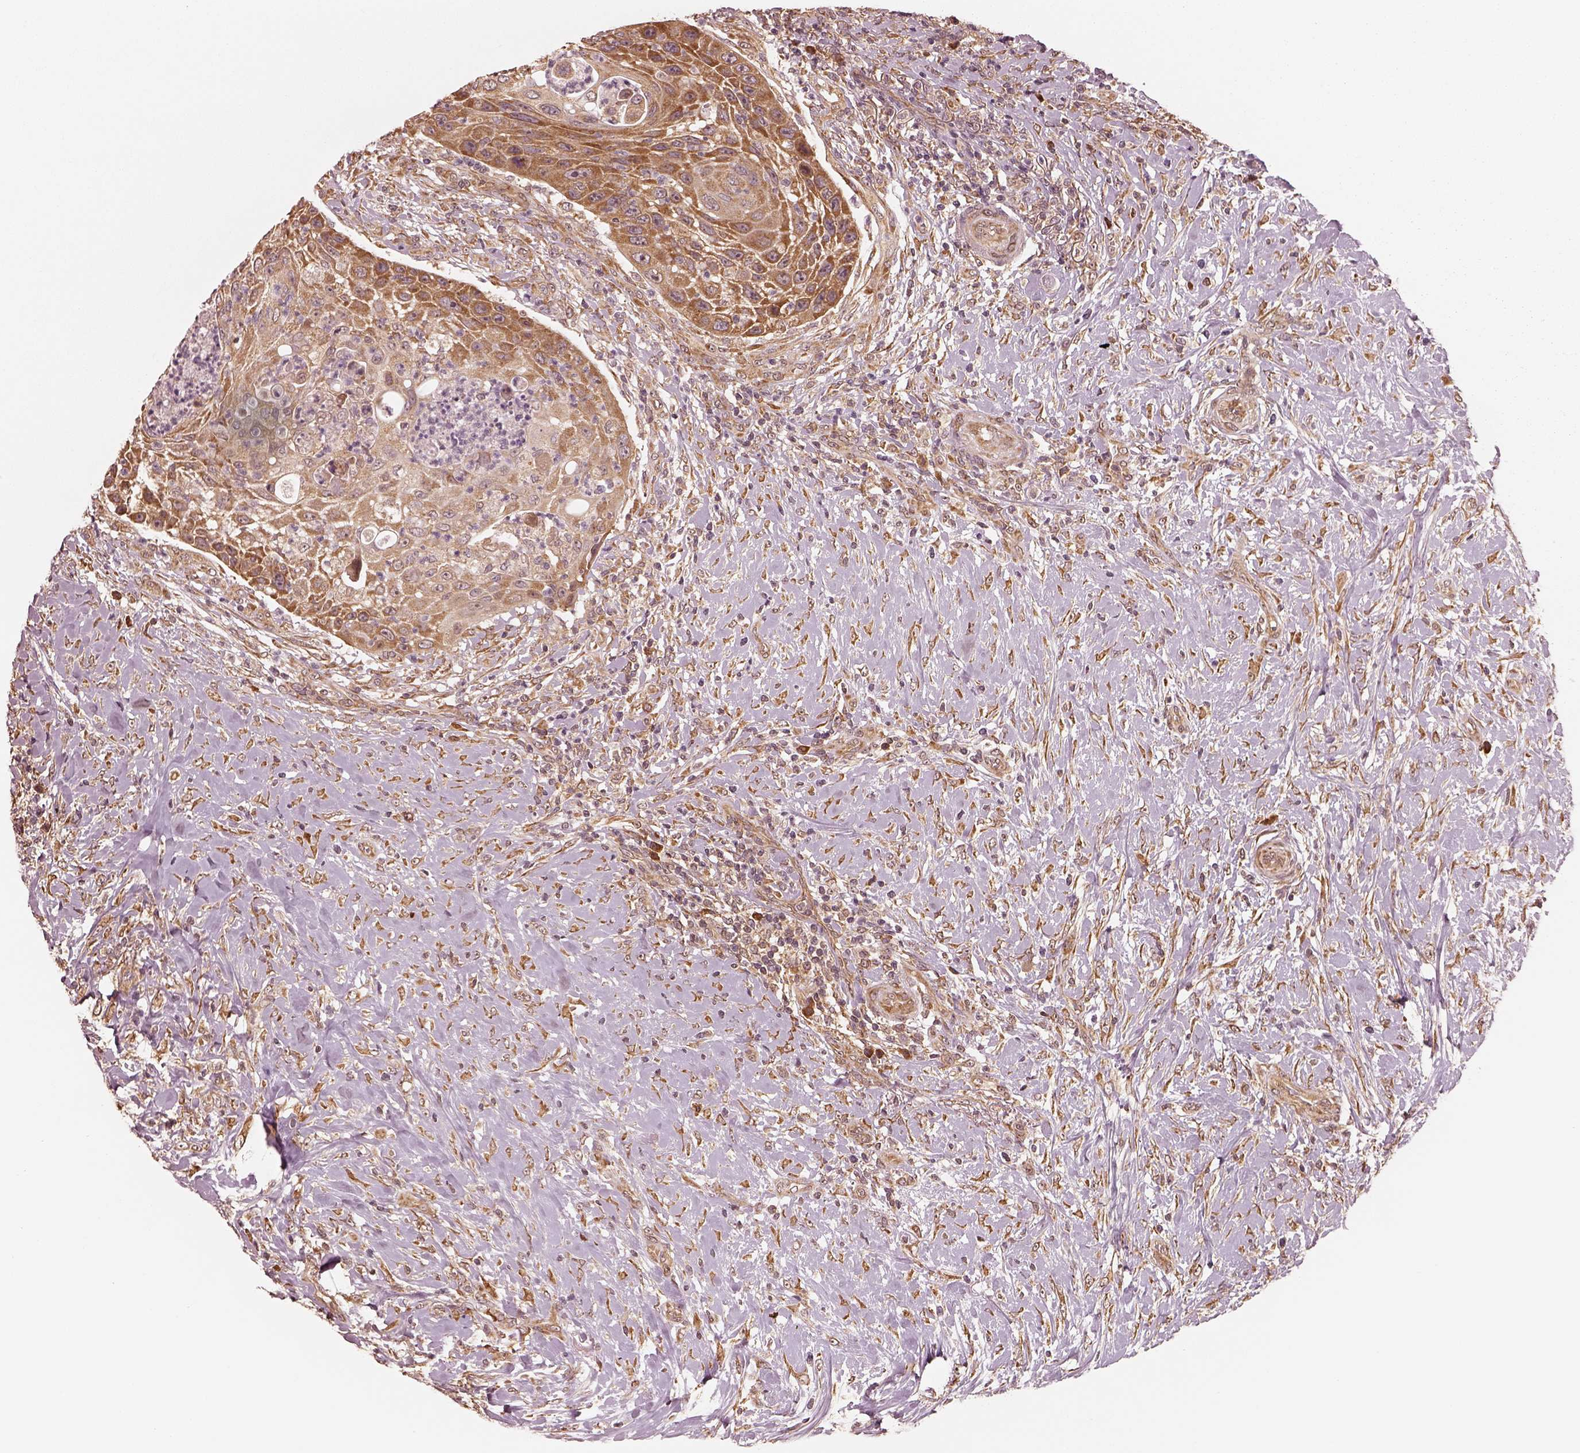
{"staining": {"intensity": "moderate", "quantity": ">75%", "location": "cytoplasmic/membranous"}, "tissue": "head and neck cancer", "cell_type": "Tumor cells", "image_type": "cancer", "snomed": [{"axis": "morphology", "description": "Squamous cell carcinoma, NOS"}, {"axis": "topography", "description": "Head-Neck"}], "caption": "Immunohistochemical staining of human head and neck cancer (squamous cell carcinoma) shows moderate cytoplasmic/membranous protein staining in approximately >75% of tumor cells.", "gene": "RPS5", "patient": {"sex": "male", "age": 69}}